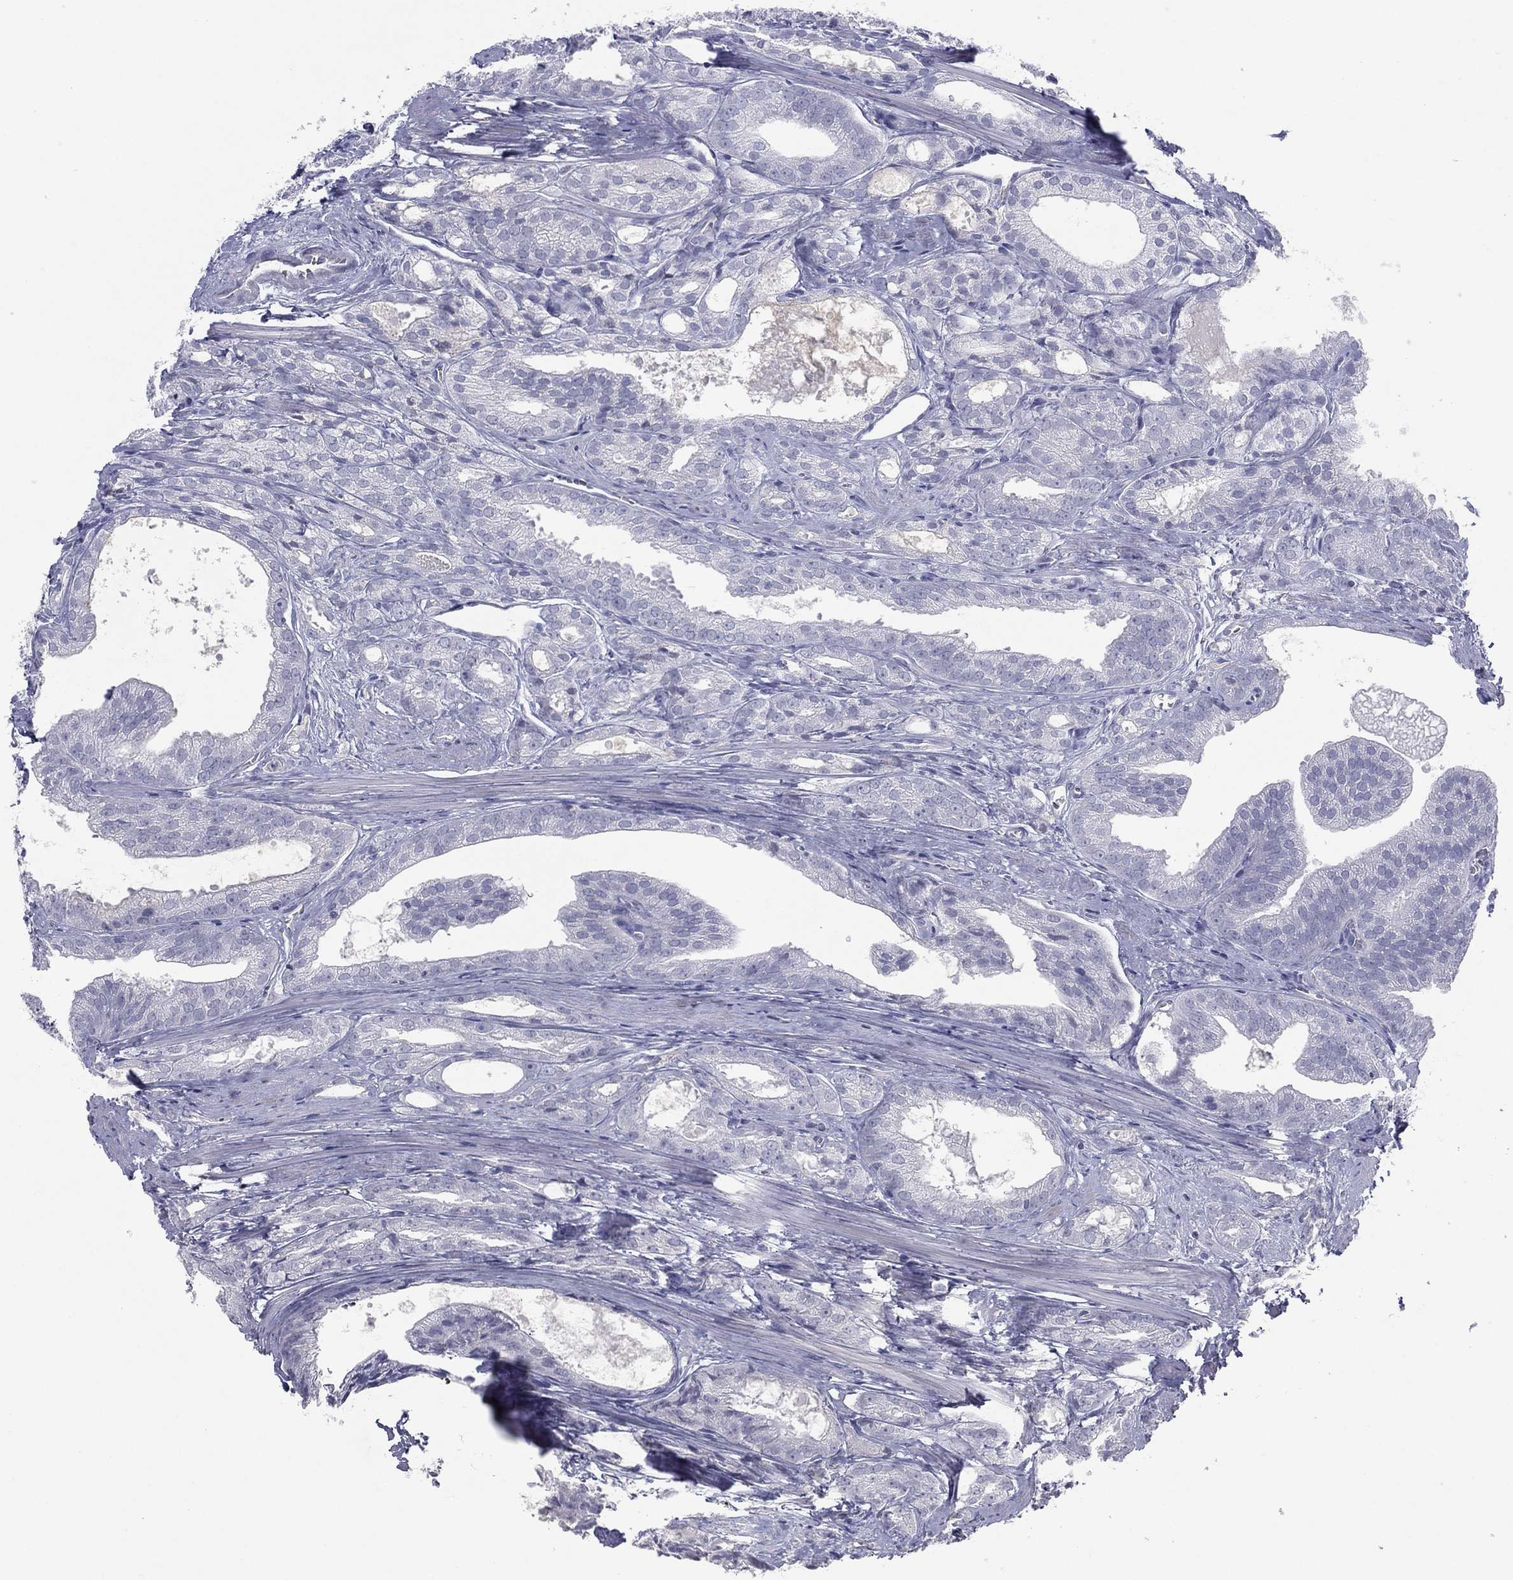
{"staining": {"intensity": "negative", "quantity": "none", "location": "none"}, "tissue": "prostate cancer", "cell_type": "Tumor cells", "image_type": "cancer", "snomed": [{"axis": "morphology", "description": "Adenocarcinoma, NOS"}, {"axis": "morphology", "description": "Adenocarcinoma, High grade"}, {"axis": "topography", "description": "Prostate"}], "caption": "A micrograph of human high-grade adenocarcinoma (prostate) is negative for staining in tumor cells. The staining was performed using DAB (3,3'-diaminobenzidine) to visualize the protein expression in brown, while the nuclei were stained in blue with hematoxylin (Magnification: 20x).", "gene": "CPT1B", "patient": {"sex": "male", "age": 70}}